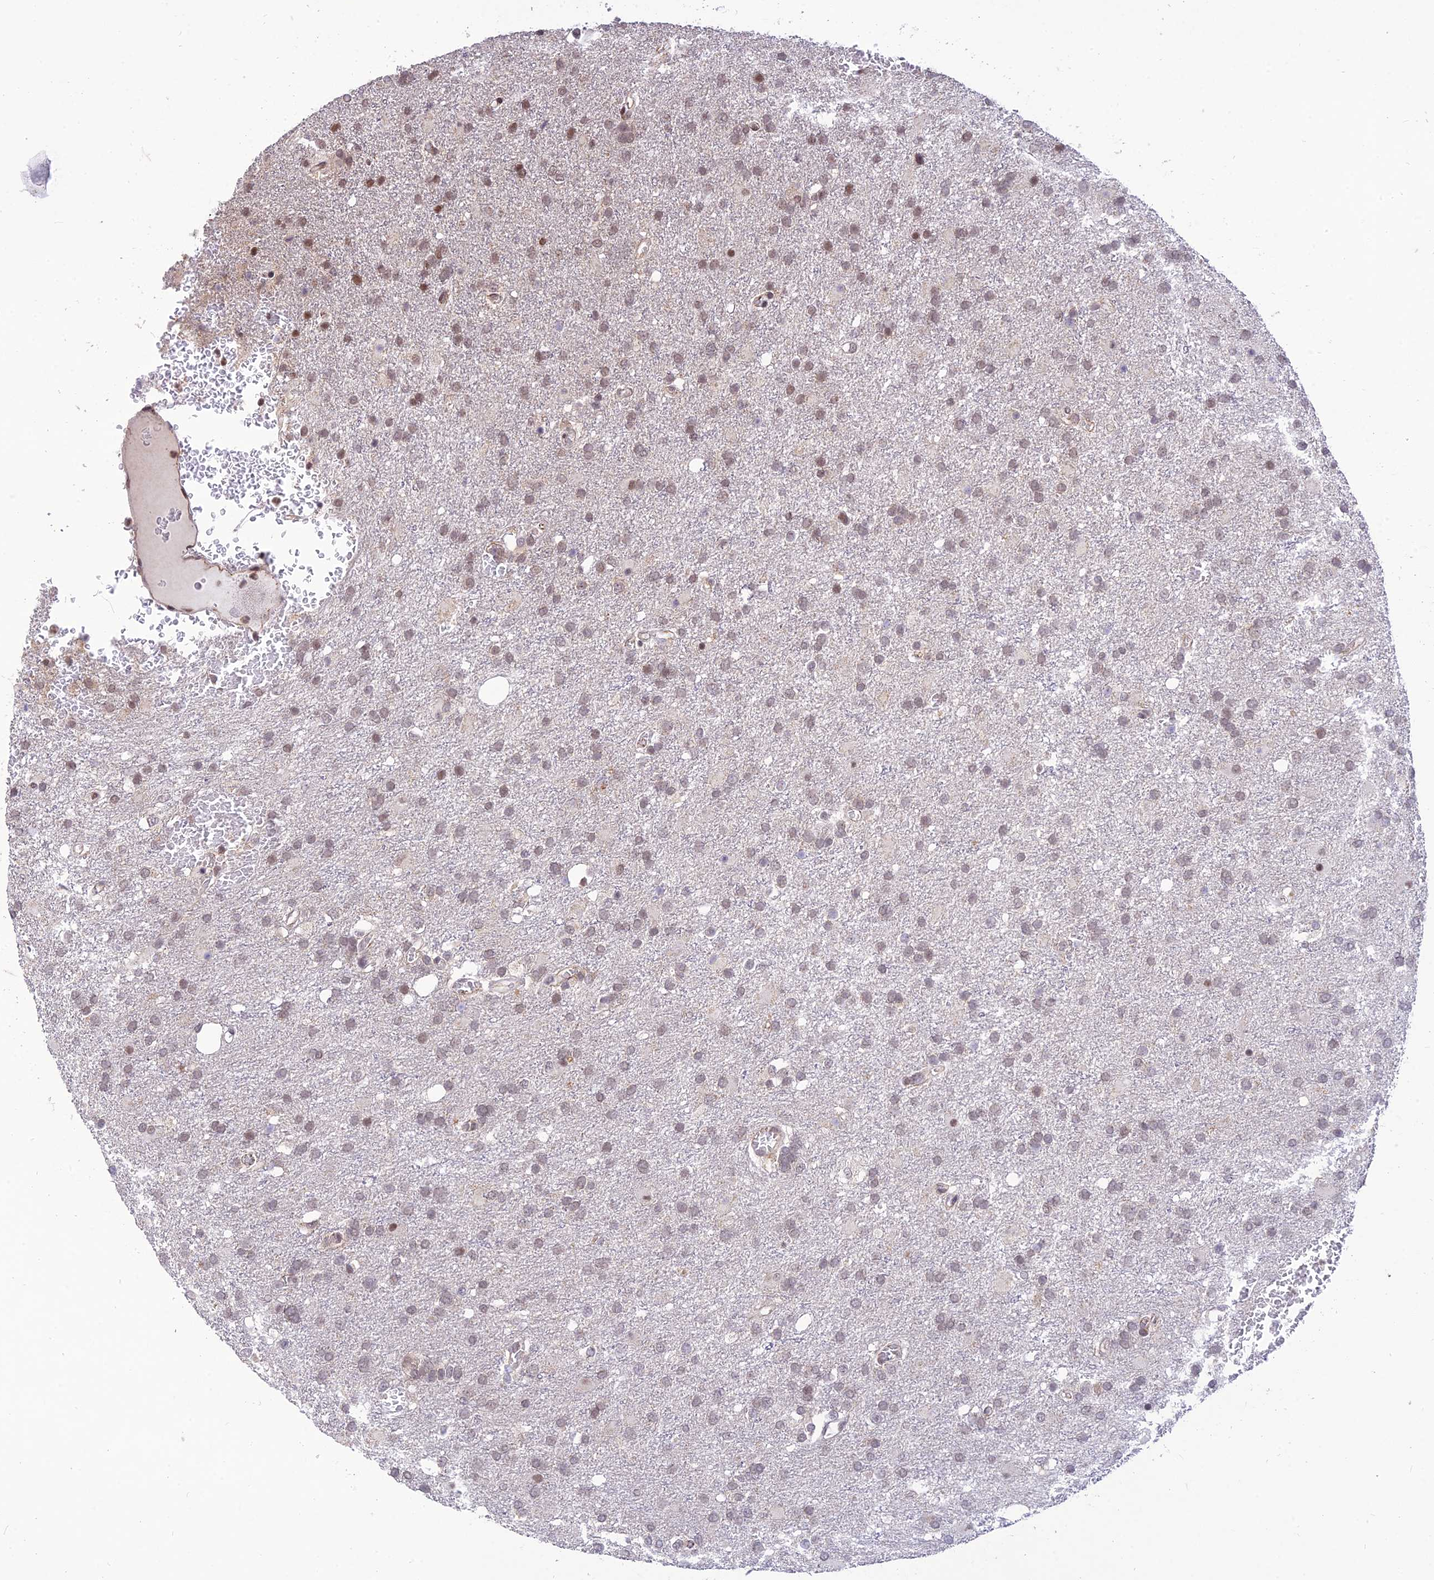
{"staining": {"intensity": "weak", "quantity": "25%-75%", "location": "nuclear"}, "tissue": "glioma", "cell_type": "Tumor cells", "image_type": "cancer", "snomed": [{"axis": "morphology", "description": "Glioma, malignant, High grade"}, {"axis": "topography", "description": "Brain"}], "caption": "Protein staining of glioma tissue shows weak nuclear expression in about 25%-75% of tumor cells.", "gene": "MICOS13", "patient": {"sex": "female", "age": 74}}